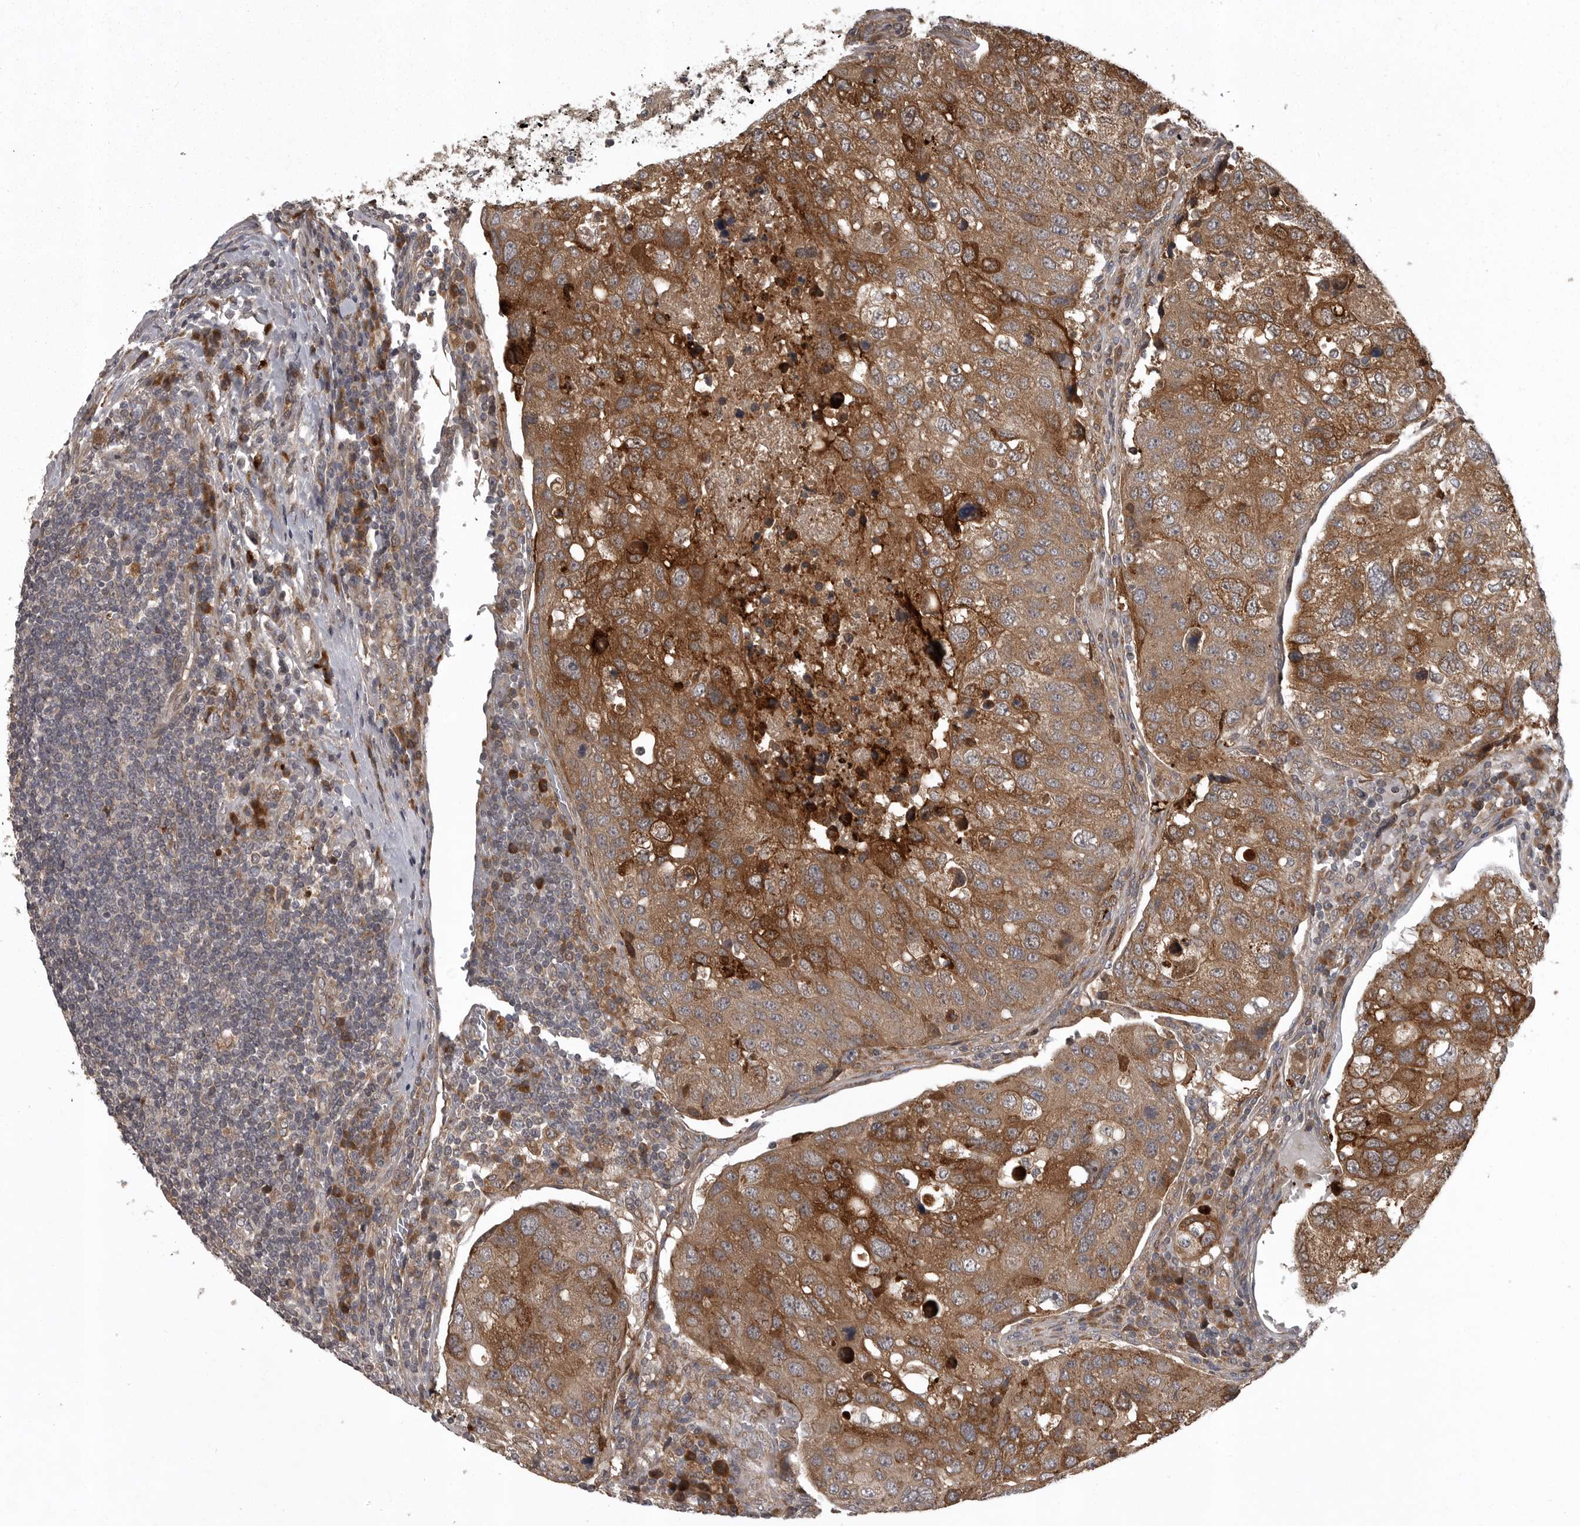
{"staining": {"intensity": "strong", "quantity": "25%-75%", "location": "cytoplasmic/membranous"}, "tissue": "urothelial cancer", "cell_type": "Tumor cells", "image_type": "cancer", "snomed": [{"axis": "morphology", "description": "Urothelial carcinoma, High grade"}, {"axis": "topography", "description": "Lymph node"}, {"axis": "topography", "description": "Urinary bladder"}], "caption": "Human urothelial cancer stained for a protein (brown) demonstrates strong cytoplasmic/membranous positive expression in approximately 25%-75% of tumor cells.", "gene": "GPR31", "patient": {"sex": "male", "age": 51}}